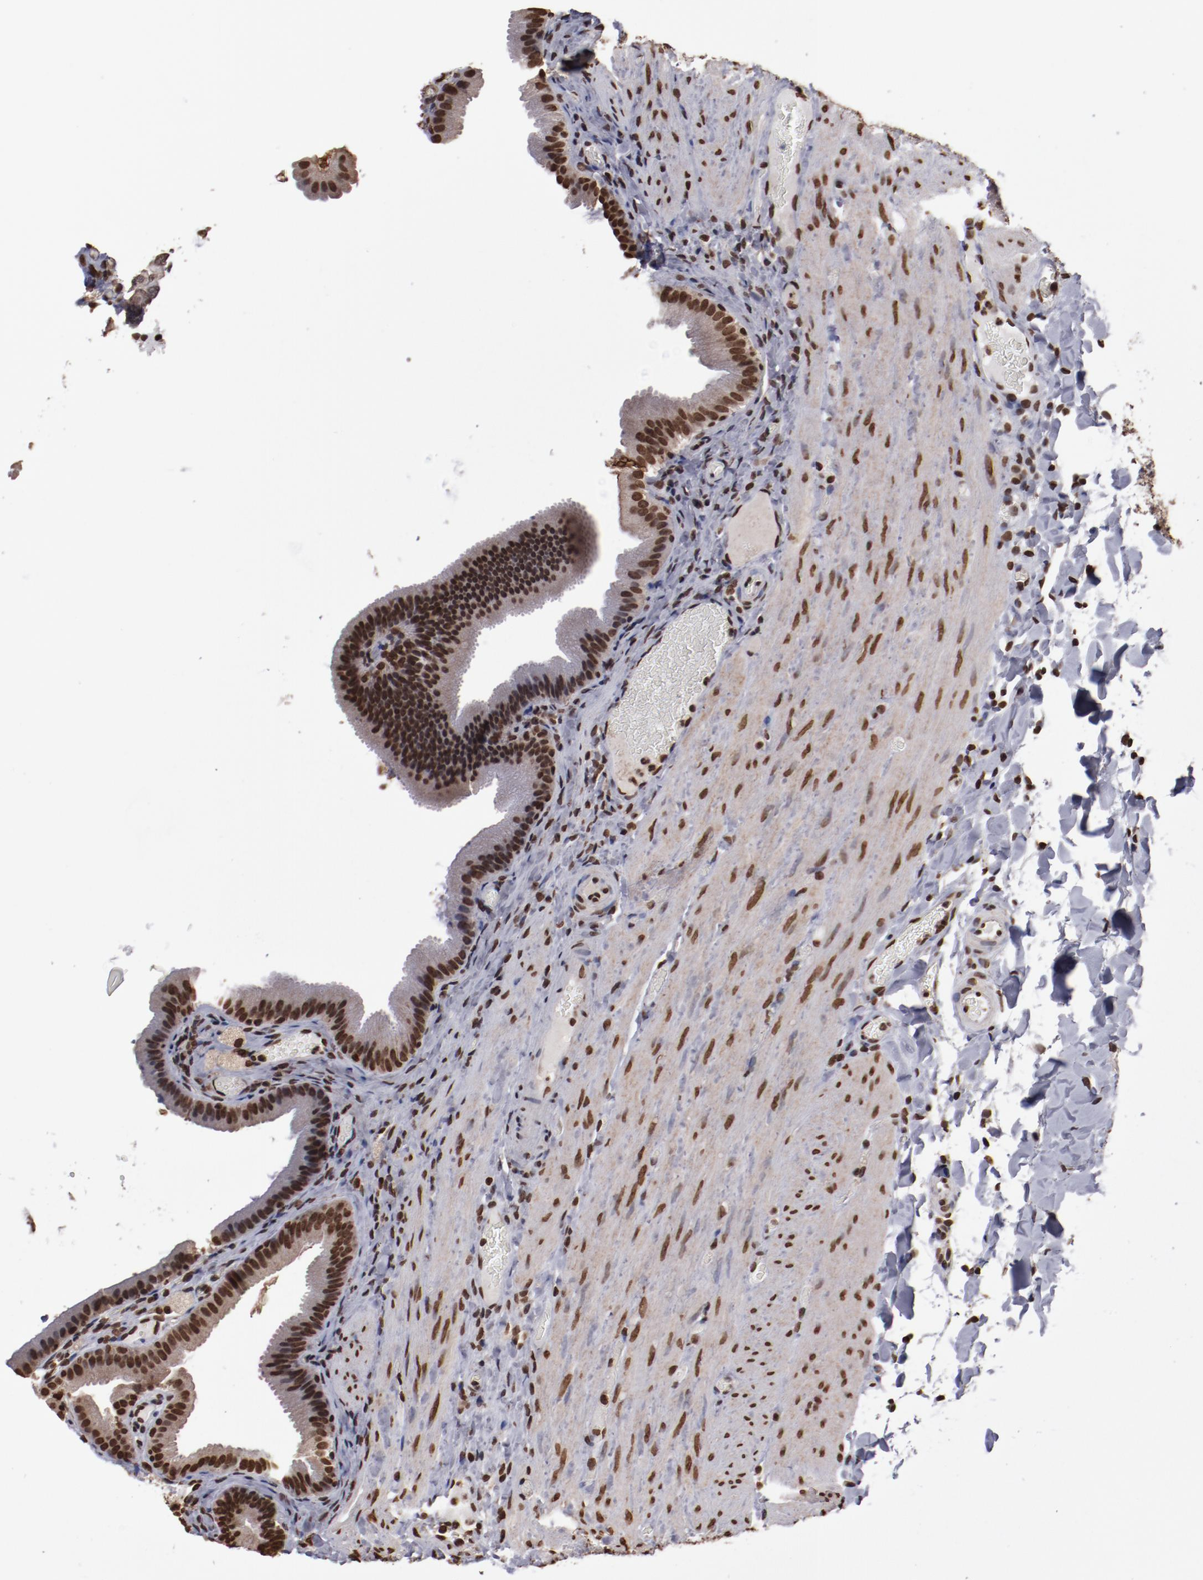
{"staining": {"intensity": "strong", "quantity": ">75%", "location": "nuclear"}, "tissue": "gallbladder", "cell_type": "Glandular cells", "image_type": "normal", "snomed": [{"axis": "morphology", "description": "Normal tissue, NOS"}, {"axis": "topography", "description": "Gallbladder"}], "caption": "Immunohistochemistry of unremarkable gallbladder displays high levels of strong nuclear expression in approximately >75% of glandular cells. The protein is stained brown, and the nuclei are stained in blue (DAB (3,3'-diaminobenzidine) IHC with brightfield microscopy, high magnification).", "gene": "AKT1", "patient": {"sex": "female", "age": 24}}